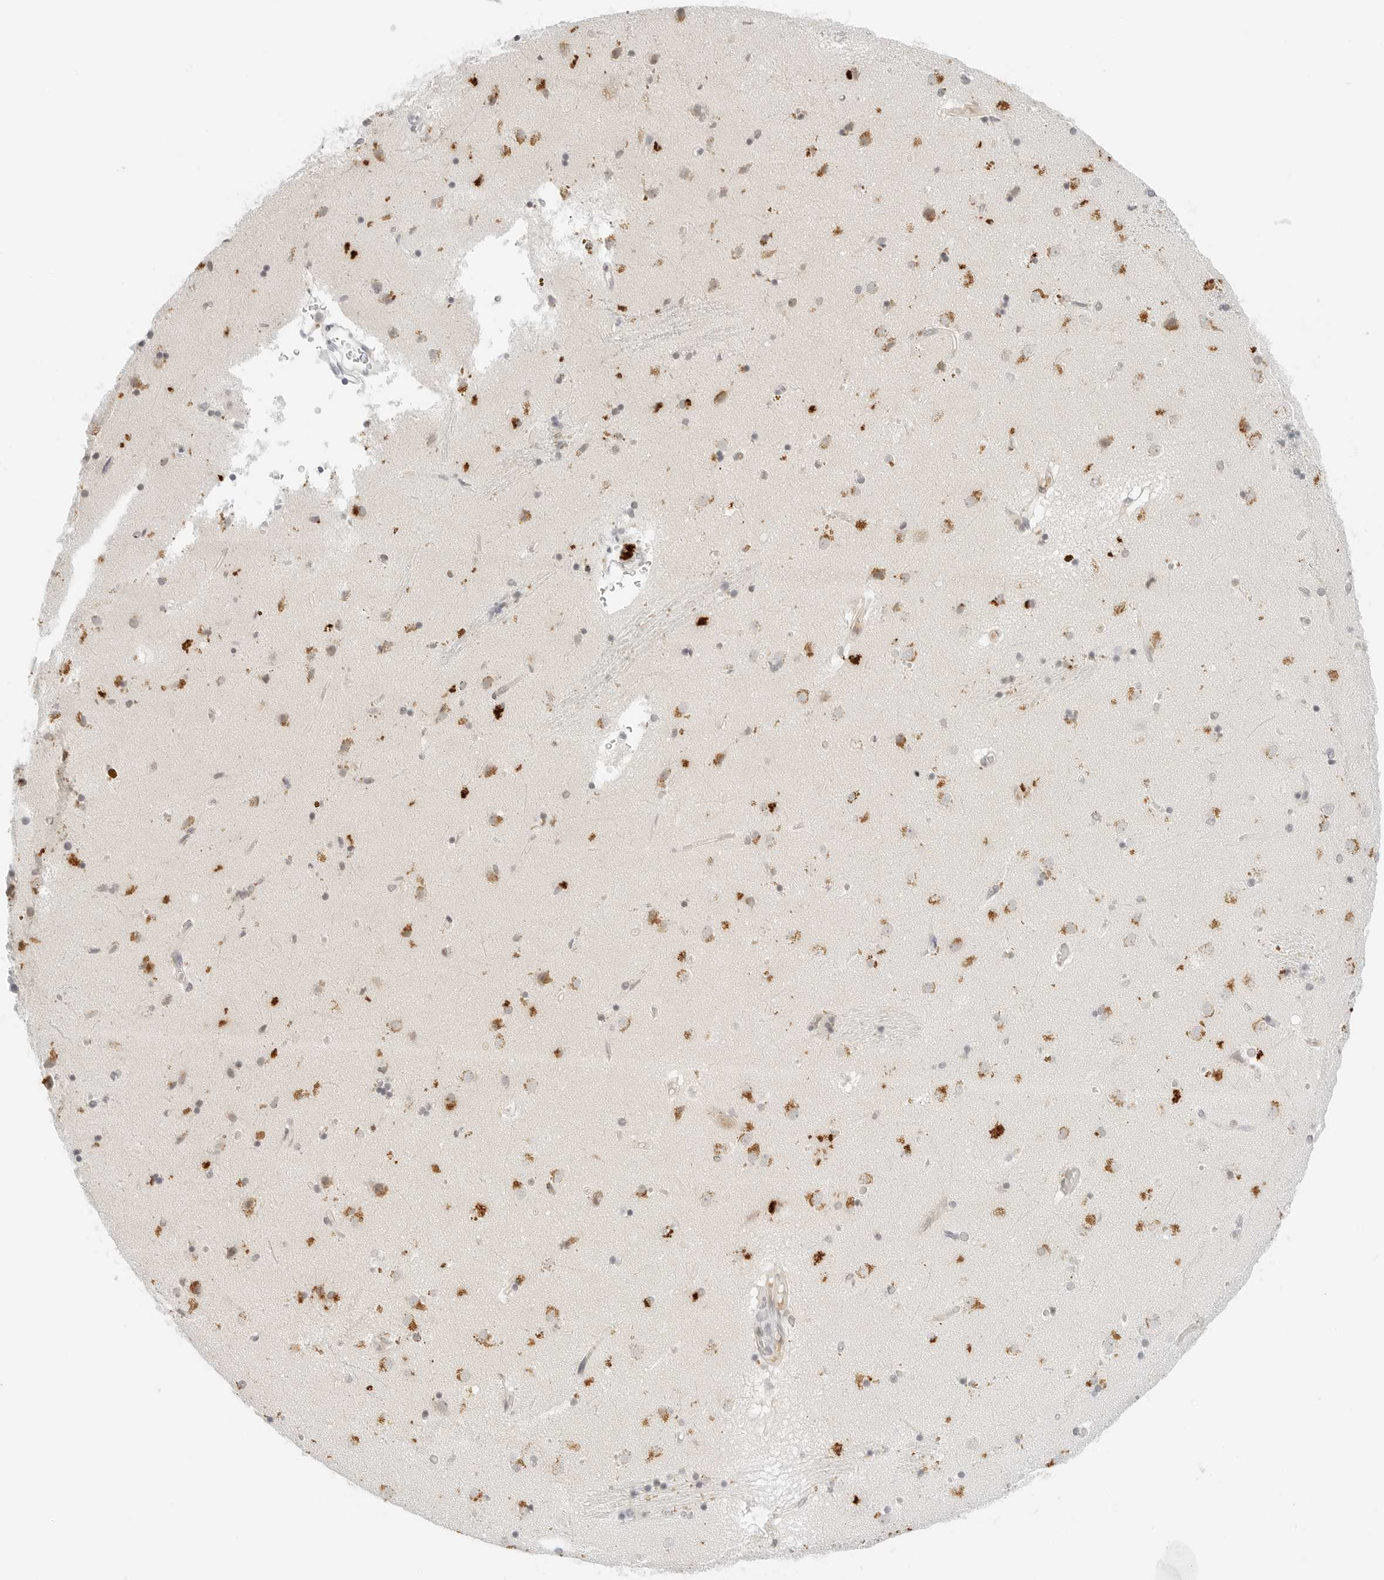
{"staining": {"intensity": "moderate", "quantity": "<25%", "location": "cytoplasmic/membranous"}, "tissue": "caudate", "cell_type": "Glial cells", "image_type": "normal", "snomed": [{"axis": "morphology", "description": "Normal tissue, NOS"}, {"axis": "topography", "description": "Lateral ventricle wall"}], "caption": "Immunohistochemistry (IHC) (DAB (3,3'-diaminobenzidine)) staining of normal human caudate reveals moderate cytoplasmic/membranous protein expression in about <25% of glial cells.", "gene": "NEO1", "patient": {"sex": "male", "age": 70}}